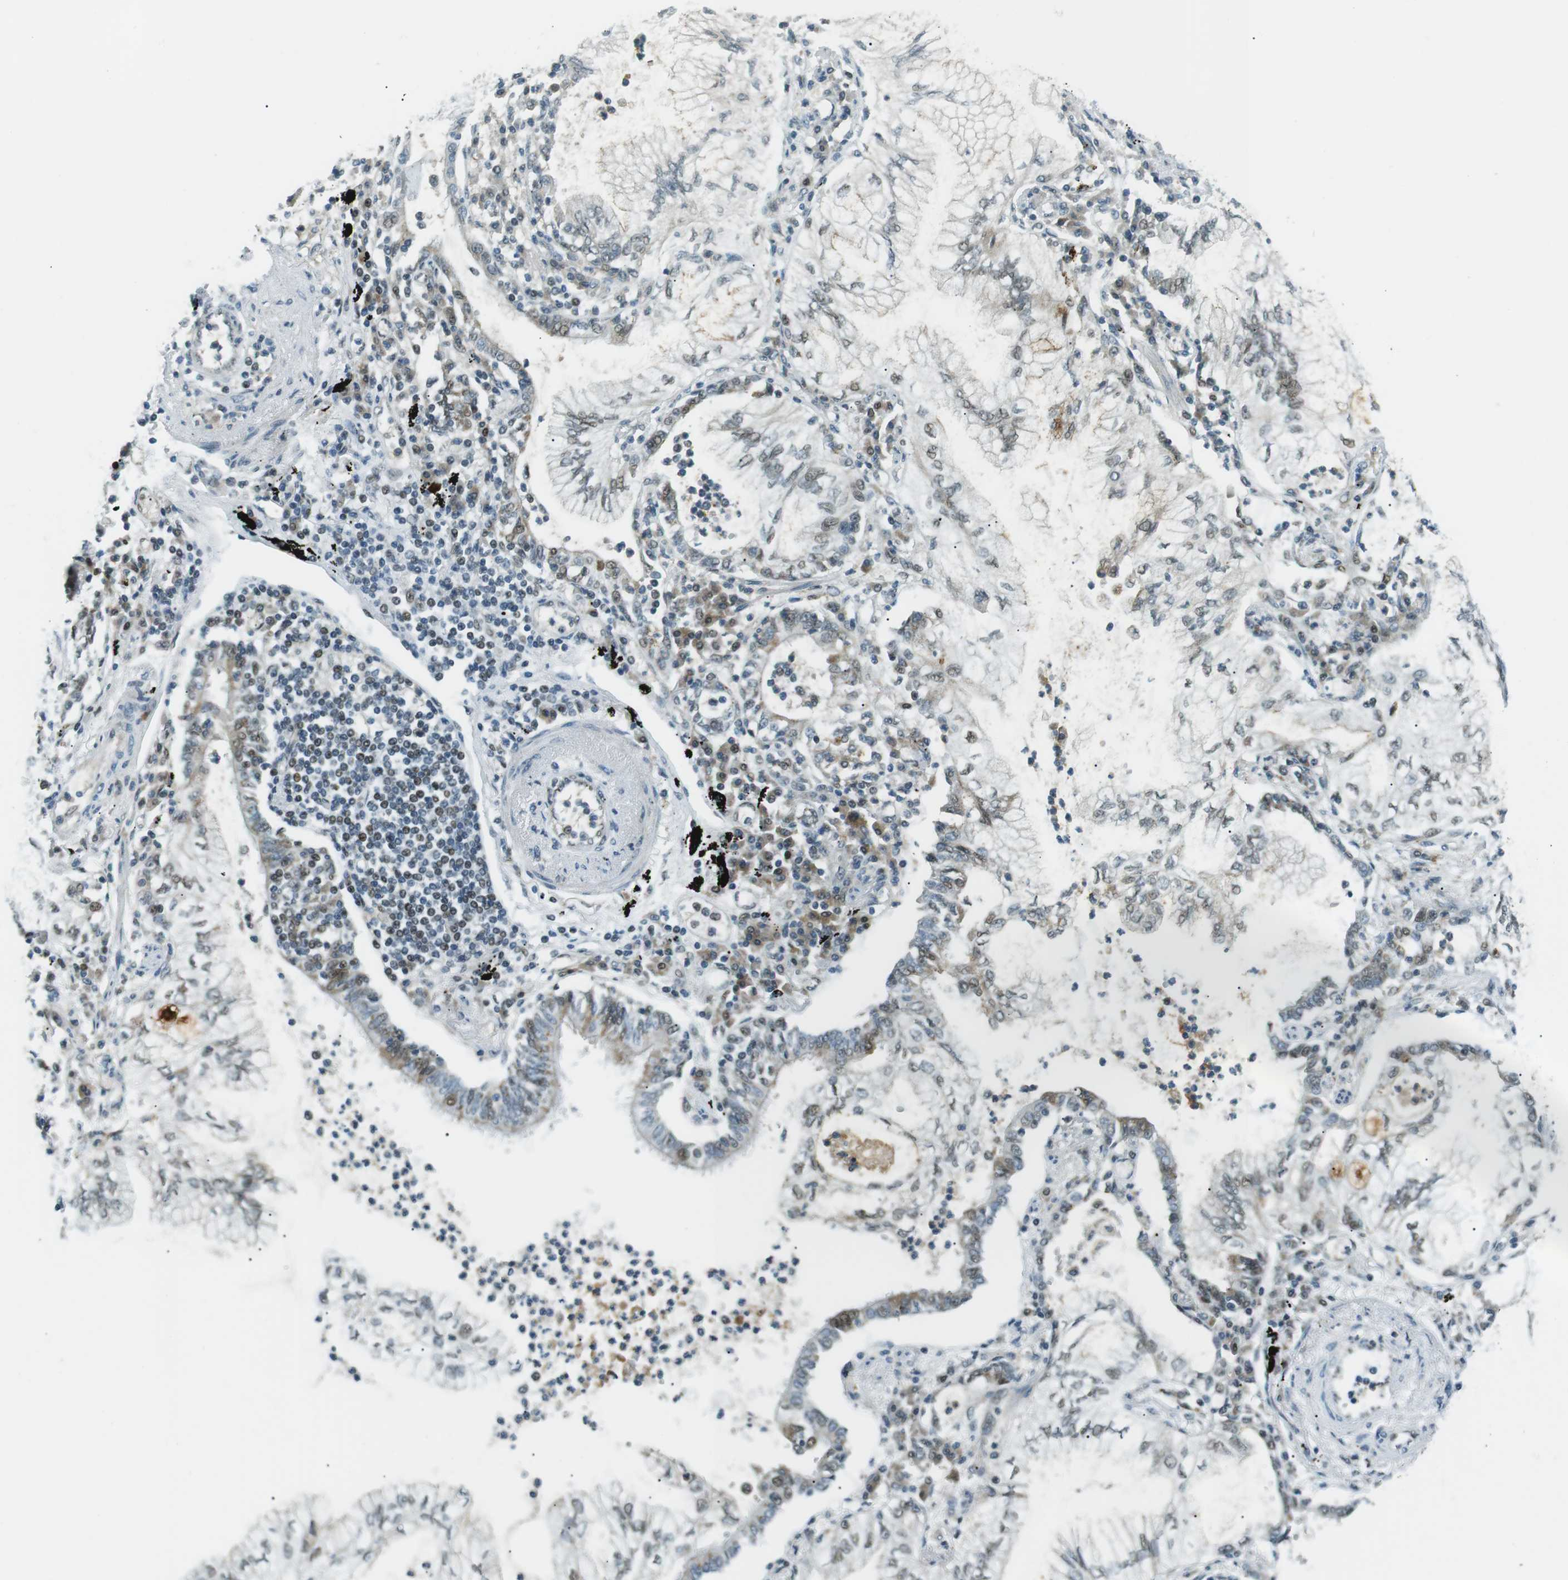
{"staining": {"intensity": "moderate", "quantity": "<25%", "location": "cytoplasmic/membranous,nuclear"}, "tissue": "lung cancer", "cell_type": "Tumor cells", "image_type": "cancer", "snomed": [{"axis": "morphology", "description": "Normal tissue, NOS"}, {"axis": "morphology", "description": "Adenocarcinoma, NOS"}, {"axis": "topography", "description": "Bronchus"}, {"axis": "topography", "description": "Lung"}], "caption": "Brown immunohistochemical staining in adenocarcinoma (lung) shows moderate cytoplasmic/membranous and nuclear staining in about <25% of tumor cells.", "gene": "PJA1", "patient": {"sex": "female", "age": 70}}